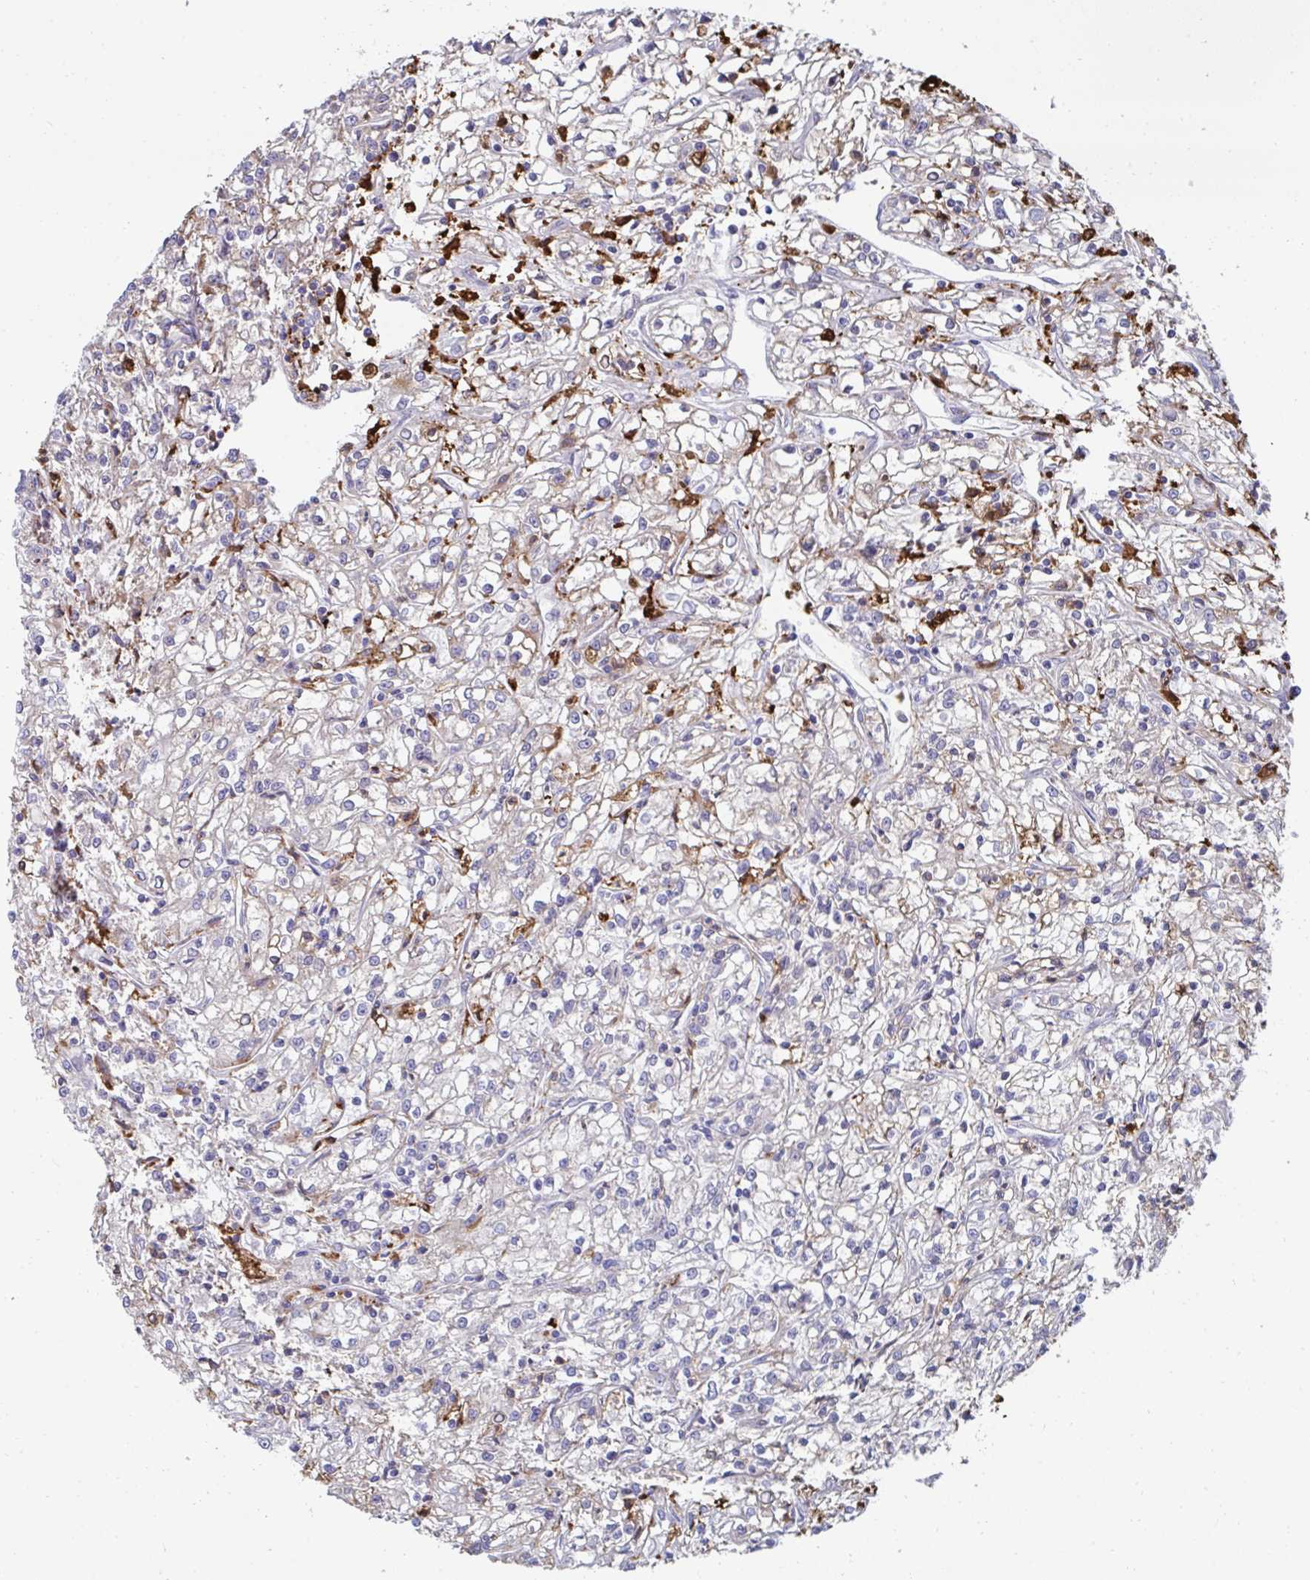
{"staining": {"intensity": "weak", "quantity": "25%-75%", "location": "cytoplasmic/membranous"}, "tissue": "renal cancer", "cell_type": "Tumor cells", "image_type": "cancer", "snomed": [{"axis": "morphology", "description": "Adenocarcinoma, NOS"}, {"axis": "topography", "description": "Kidney"}], "caption": "The immunohistochemical stain labels weak cytoplasmic/membranous positivity in tumor cells of renal cancer (adenocarcinoma) tissue.", "gene": "FBXL13", "patient": {"sex": "female", "age": 59}}